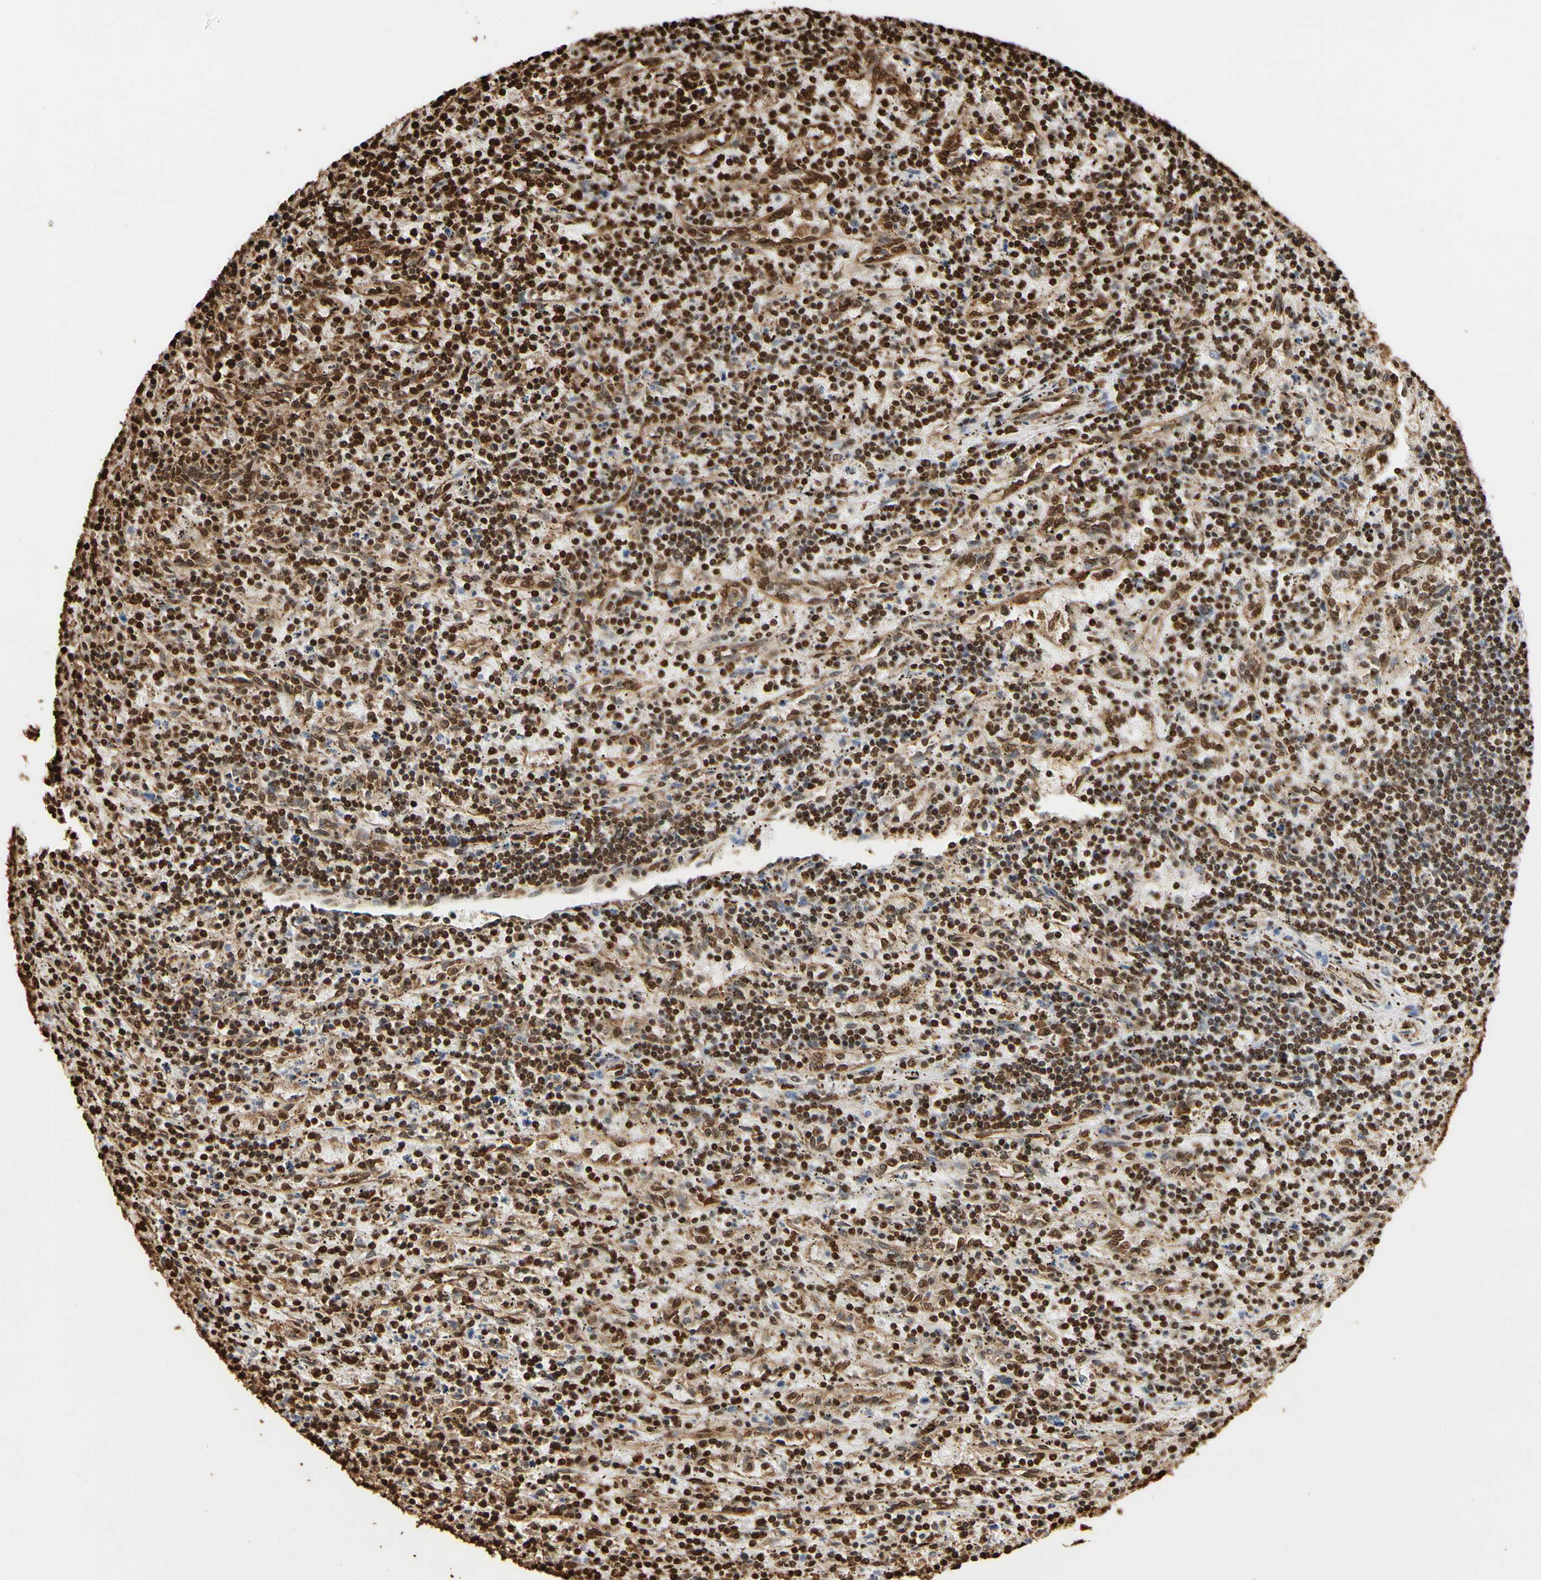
{"staining": {"intensity": "strong", "quantity": ">75%", "location": "cytoplasmic/membranous,nuclear"}, "tissue": "lymphoma", "cell_type": "Tumor cells", "image_type": "cancer", "snomed": [{"axis": "morphology", "description": "Malignant lymphoma, non-Hodgkin's type, Low grade"}, {"axis": "topography", "description": "Spleen"}], "caption": "Malignant lymphoma, non-Hodgkin's type (low-grade) stained for a protein demonstrates strong cytoplasmic/membranous and nuclear positivity in tumor cells. The protein of interest is shown in brown color, while the nuclei are stained blue.", "gene": "HNRNPK", "patient": {"sex": "male", "age": 76}}